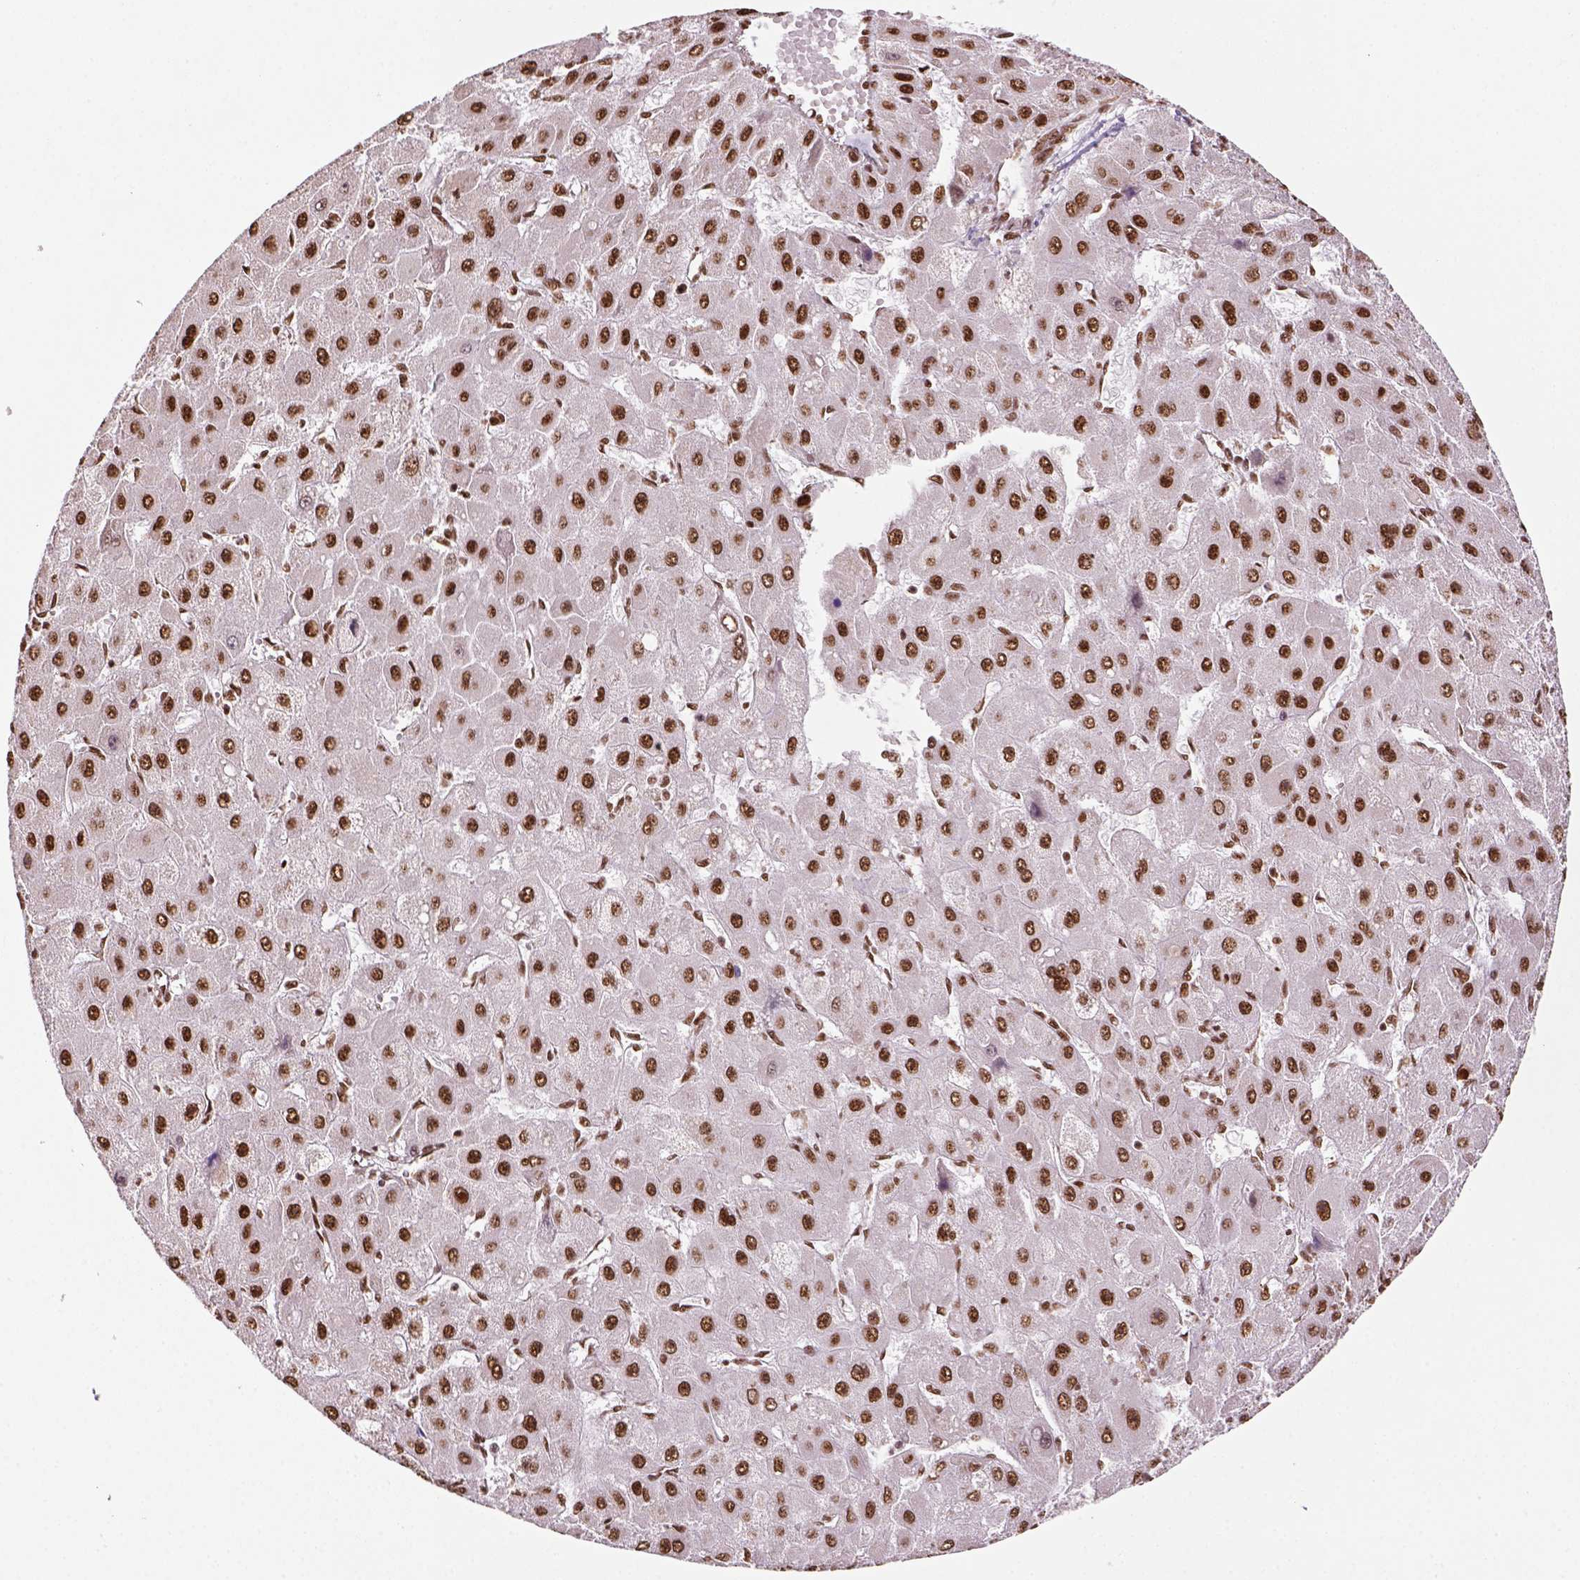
{"staining": {"intensity": "strong", "quantity": ">75%", "location": "nuclear"}, "tissue": "liver cancer", "cell_type": "Tumor cells", "image_type": "cancer", "snomed": [{"axis": "morphology", "description": "Carcinoma, Hepatocellular, NOS"}, {"axis": "topography", "description": "Liver"}], "caption": "High-magnification brightfield microscopy of hepatocellular carcinoma (liver) stained with DAB (brown) and counterstained with hematoxylin (blue). tumor cells exhibit strong nuclear positivity is identified in about>75% of cells.", "gene": "CCAR1", "patient": {"sex": "female", "age": 25}}